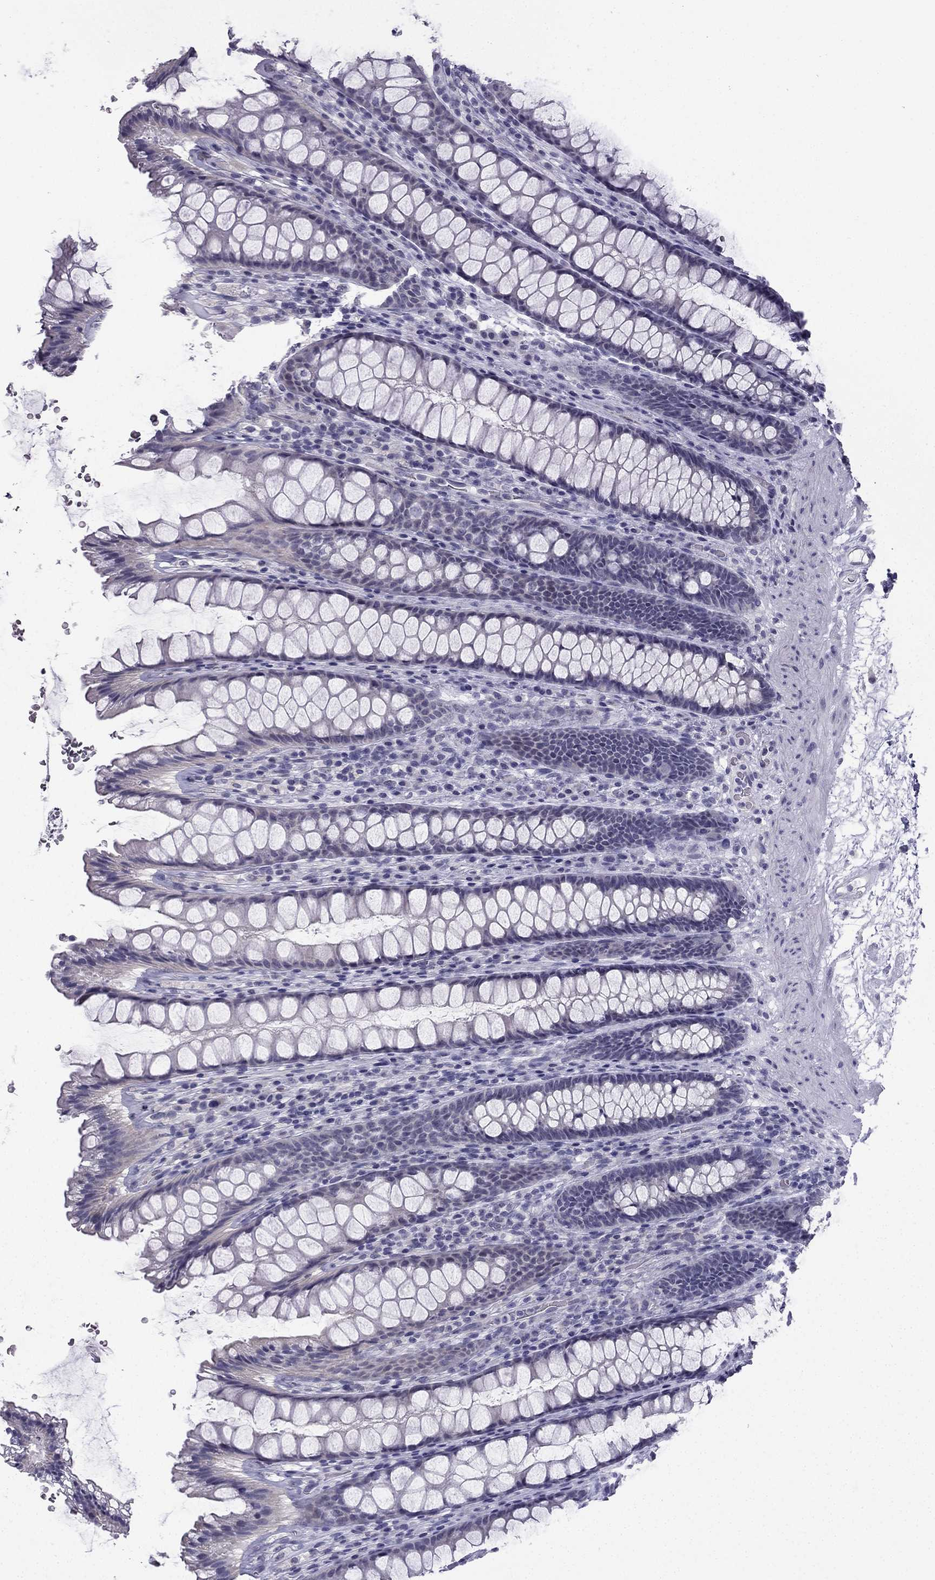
{"staining": {"intensity": "negative", "quantity": "none", "location": "none"}, "tissue": "rectum", "cell_type": "Glandular cells", "image_type": "normal", "snomed": [{"axis": "morphology", "description": "Normal tissue, NOS"}, {"axis": "topography", "description": "Rectum"}], "caption": "Immunohistochemical staining of unremarkable human rectum exhibits no significant expression in glandular cells. (IHC, brightfield microscopy, high magnification).", "gene": "CFAP53", "patient": {"sex": "male", "age": 72}}